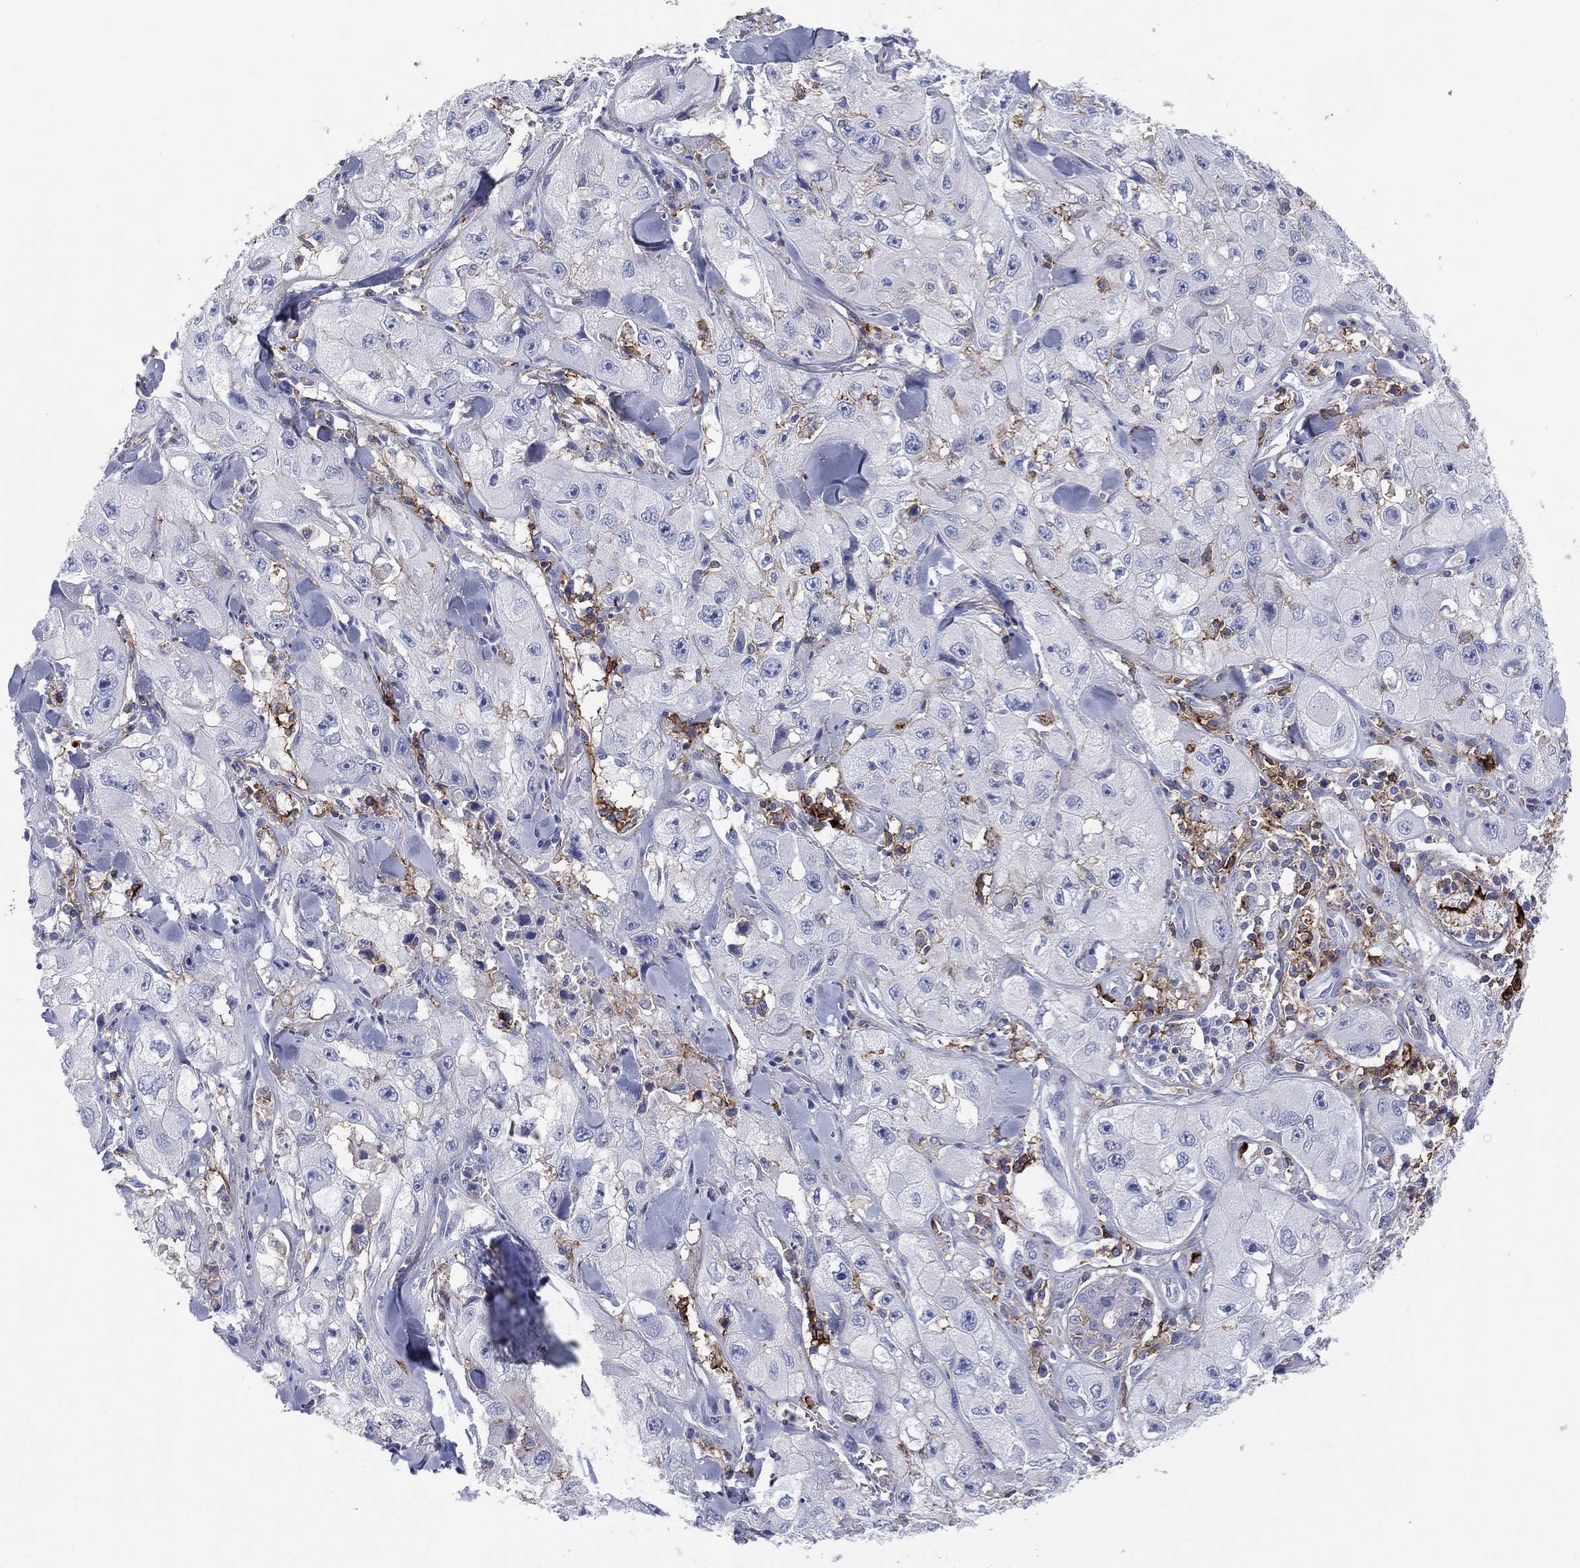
{"staining": {"intensity": "negative", "quantity": "none", "location": "none"}, "tissue": "skin cancer", "cell_type": "Tumor cells", "image_type": "cancer", "snomed": [{"axis": "morphology", "description": "Squamous cell carcinoma, NOS"}, {"axis": "topography", "description": "Skin"}, {"axis": "topography", "description": "Subcutis"}], "caption": "Skin cancer was stained to show a protein in brown. There is no significant staining in tumor cells.", "gene": "SELPLG", "patient": {"sex": "male", "age": 73}}